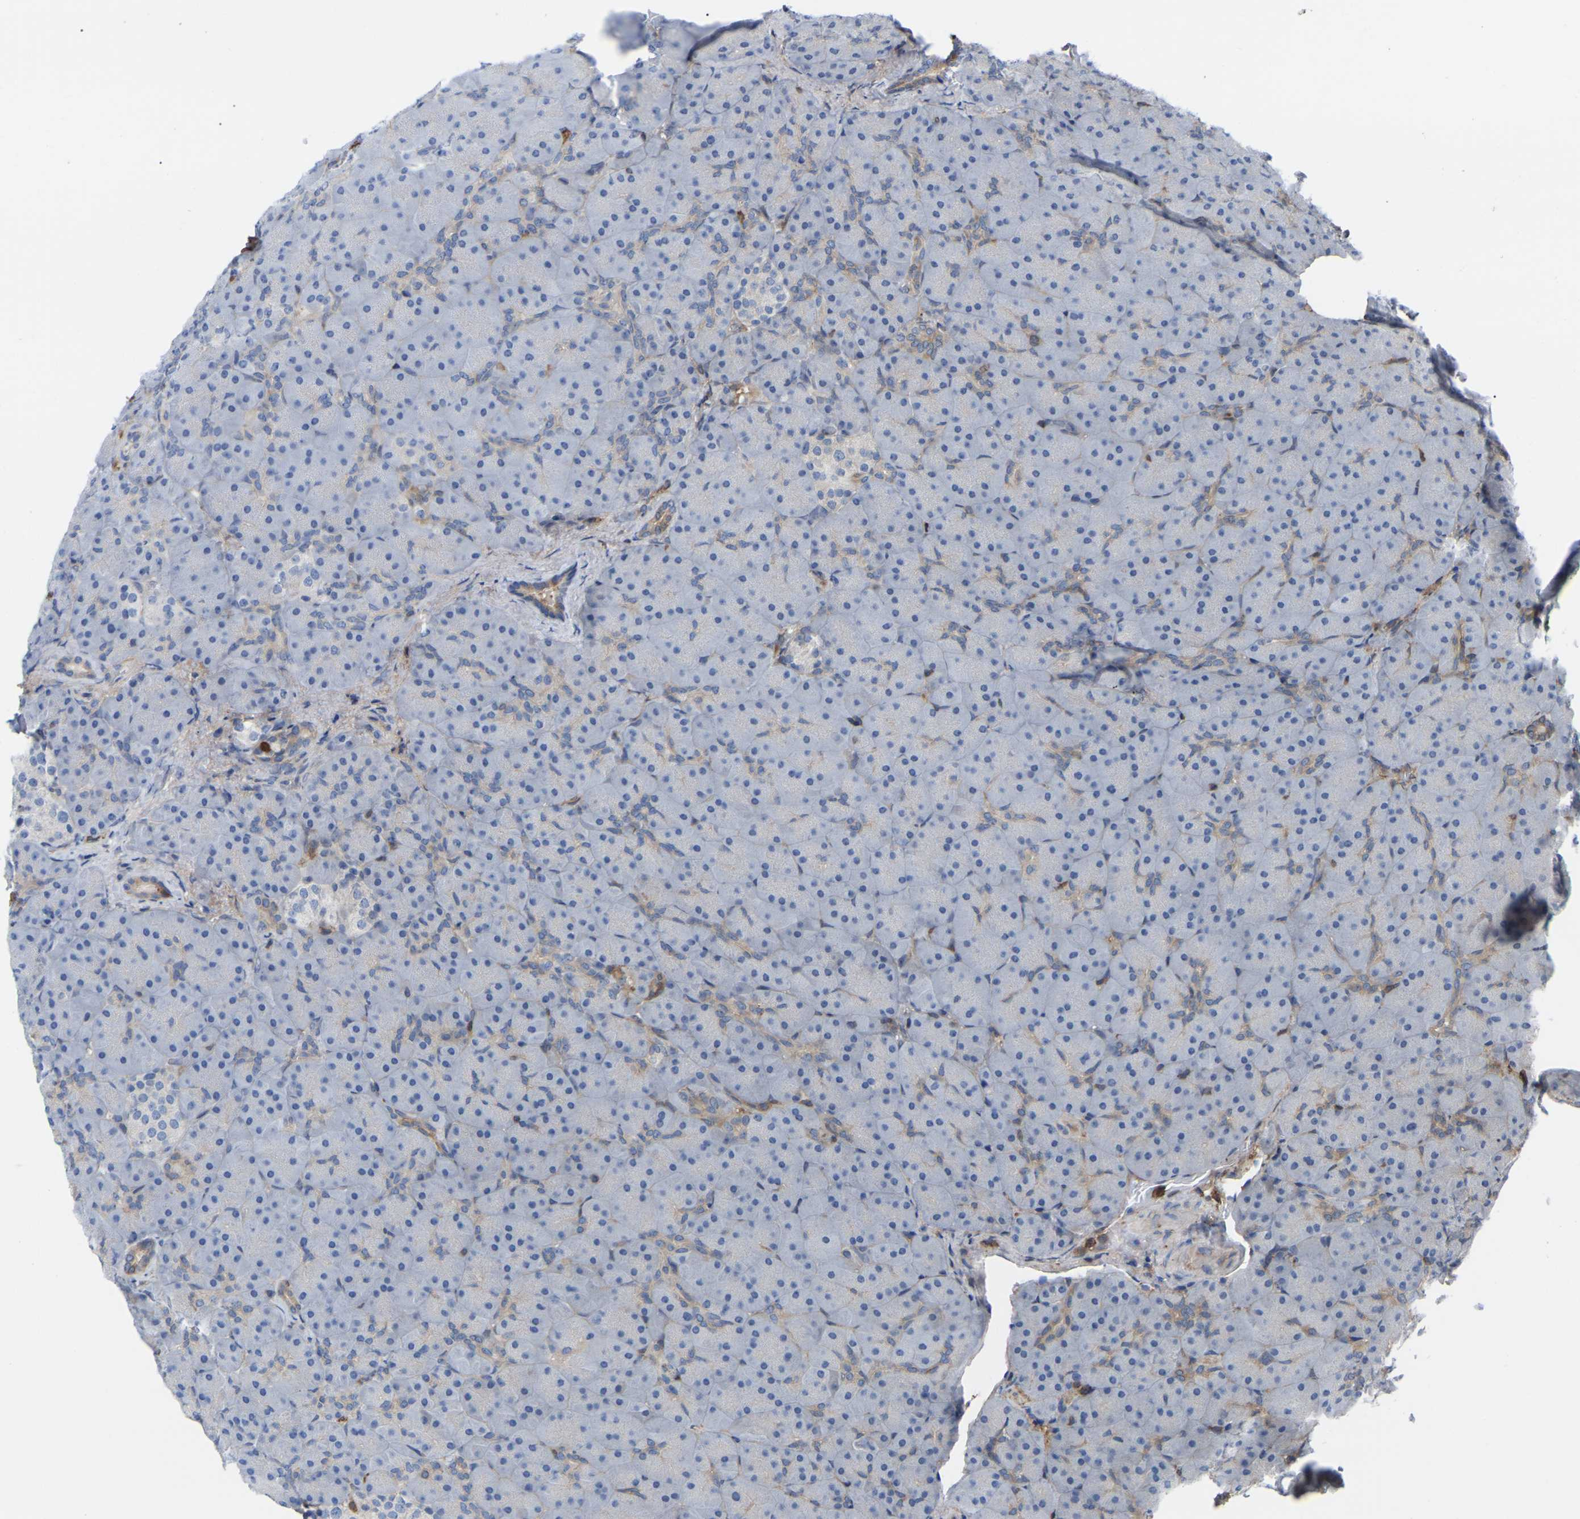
{"staining": {"intensity": "weak", "quantity": "<25%", "location": "cytoplasmic/membranous"}, "tissue": "pancreas", "cell_type": "Exocrine glandular cells", "image_type": "normal", "snomed": [{"axis": "morphology", "description": "Normal tissue, NOS"}, {"axis": "topography", "description": "Pancreas"}], "caption": "Unremarkable pancreas was stained to show a protein in brown. There is no significant positivity in exocrine glandular cells. (Stains: DAB (3,3'-diaminobenzidine) immunohistochemistry (IHC) with hematoxylin counter stain, Microscopy: brightfield microscopy at high magnification).", "gene": "CIT", "patient": {"sex": "male", "age": 66}}